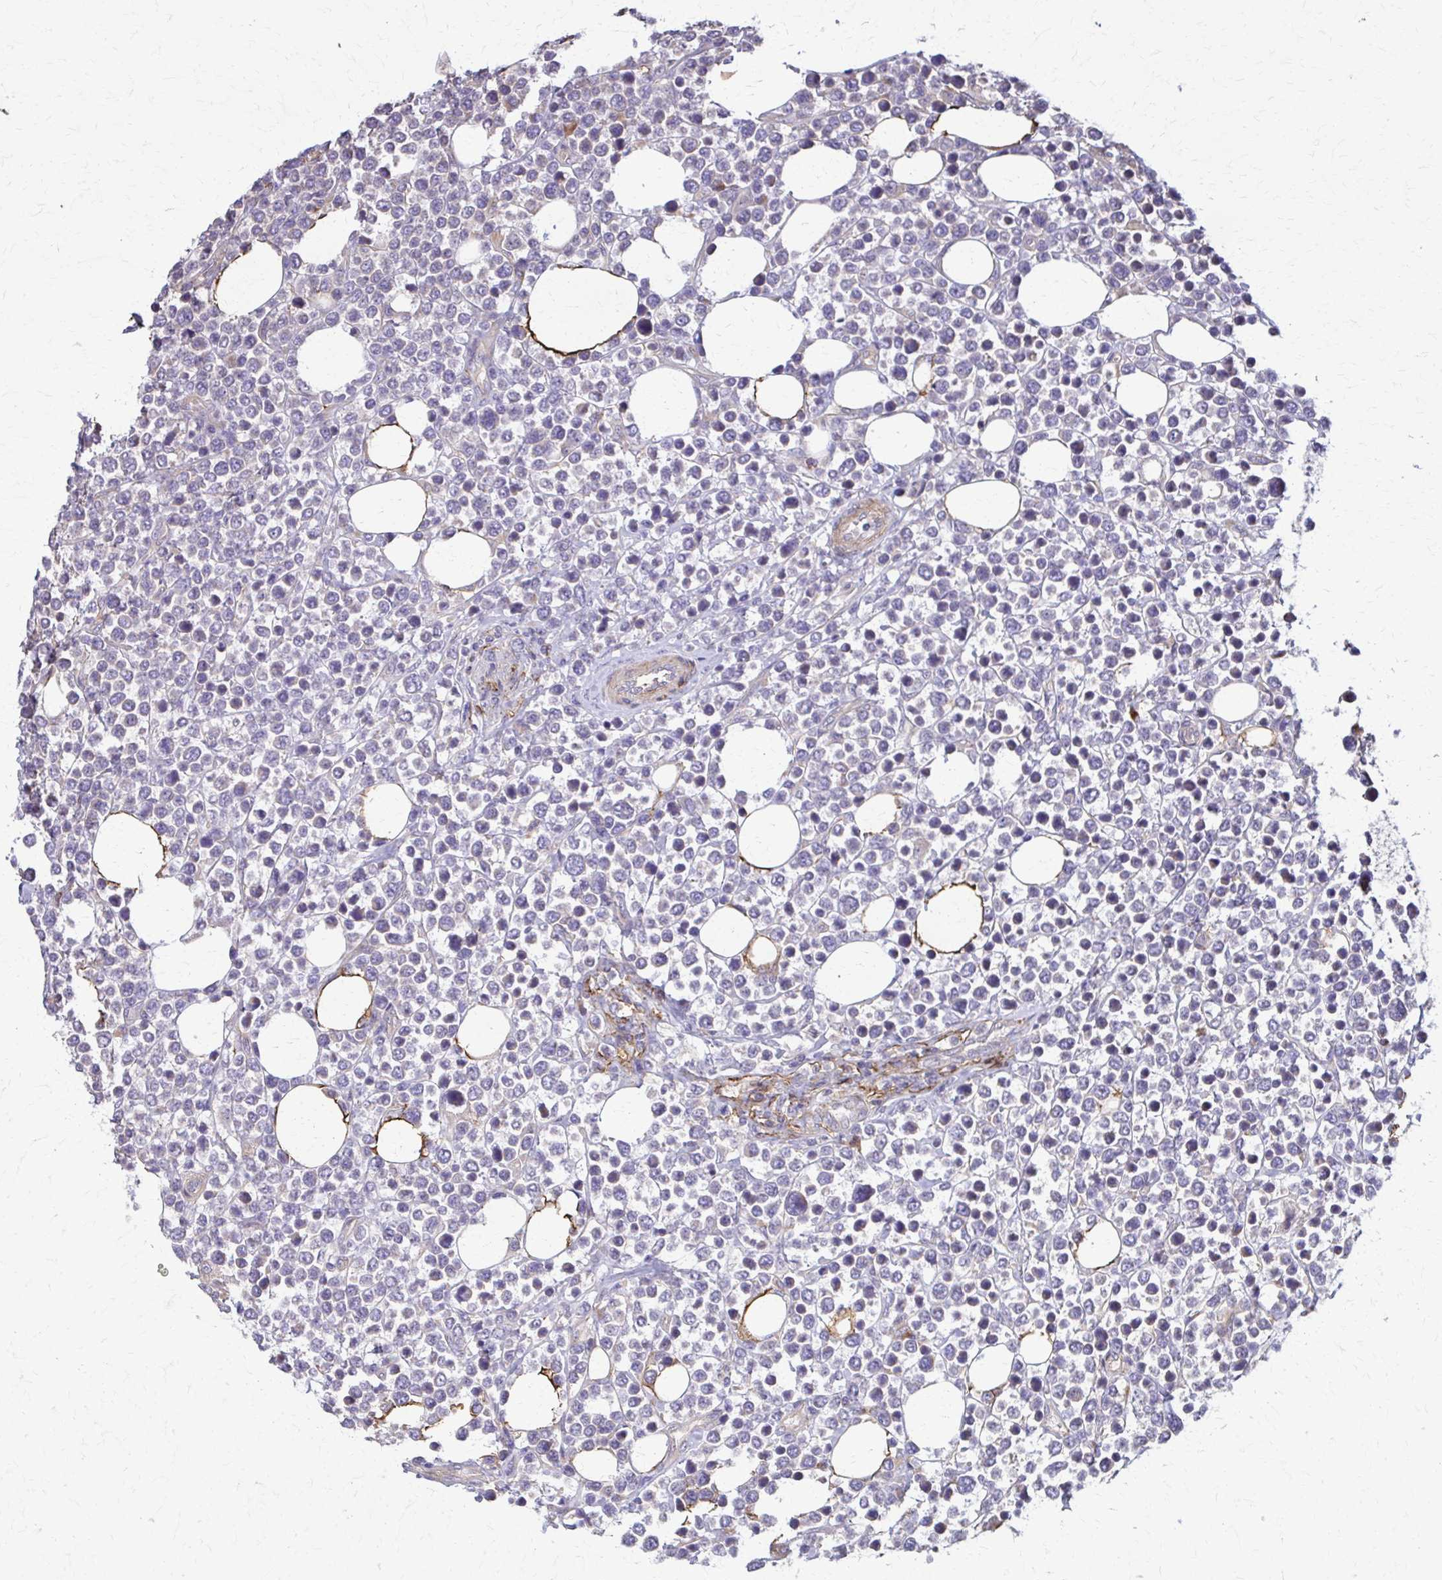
{"staining": {"intensity": "negative", "quantity": "none", "location": "none"}, "tissue": "lymphoma", "cell_type": "Tumor cells", "image_type": "cancer", "snomed": [{"axis": "morphology", "description": "Malignant lymphoma, non-Hodgkin's type, High grade"}, {"axis": "topography", "description": "Soft tissue"}], "caption": "Immunohistochemical staining of human malignant lymphoma, non-Hodgkin's type (high-grade) demonstrates no significant positivity in tumor cells.", "gene": "DSP", "patient": {"sex": "female", "age": 56}}